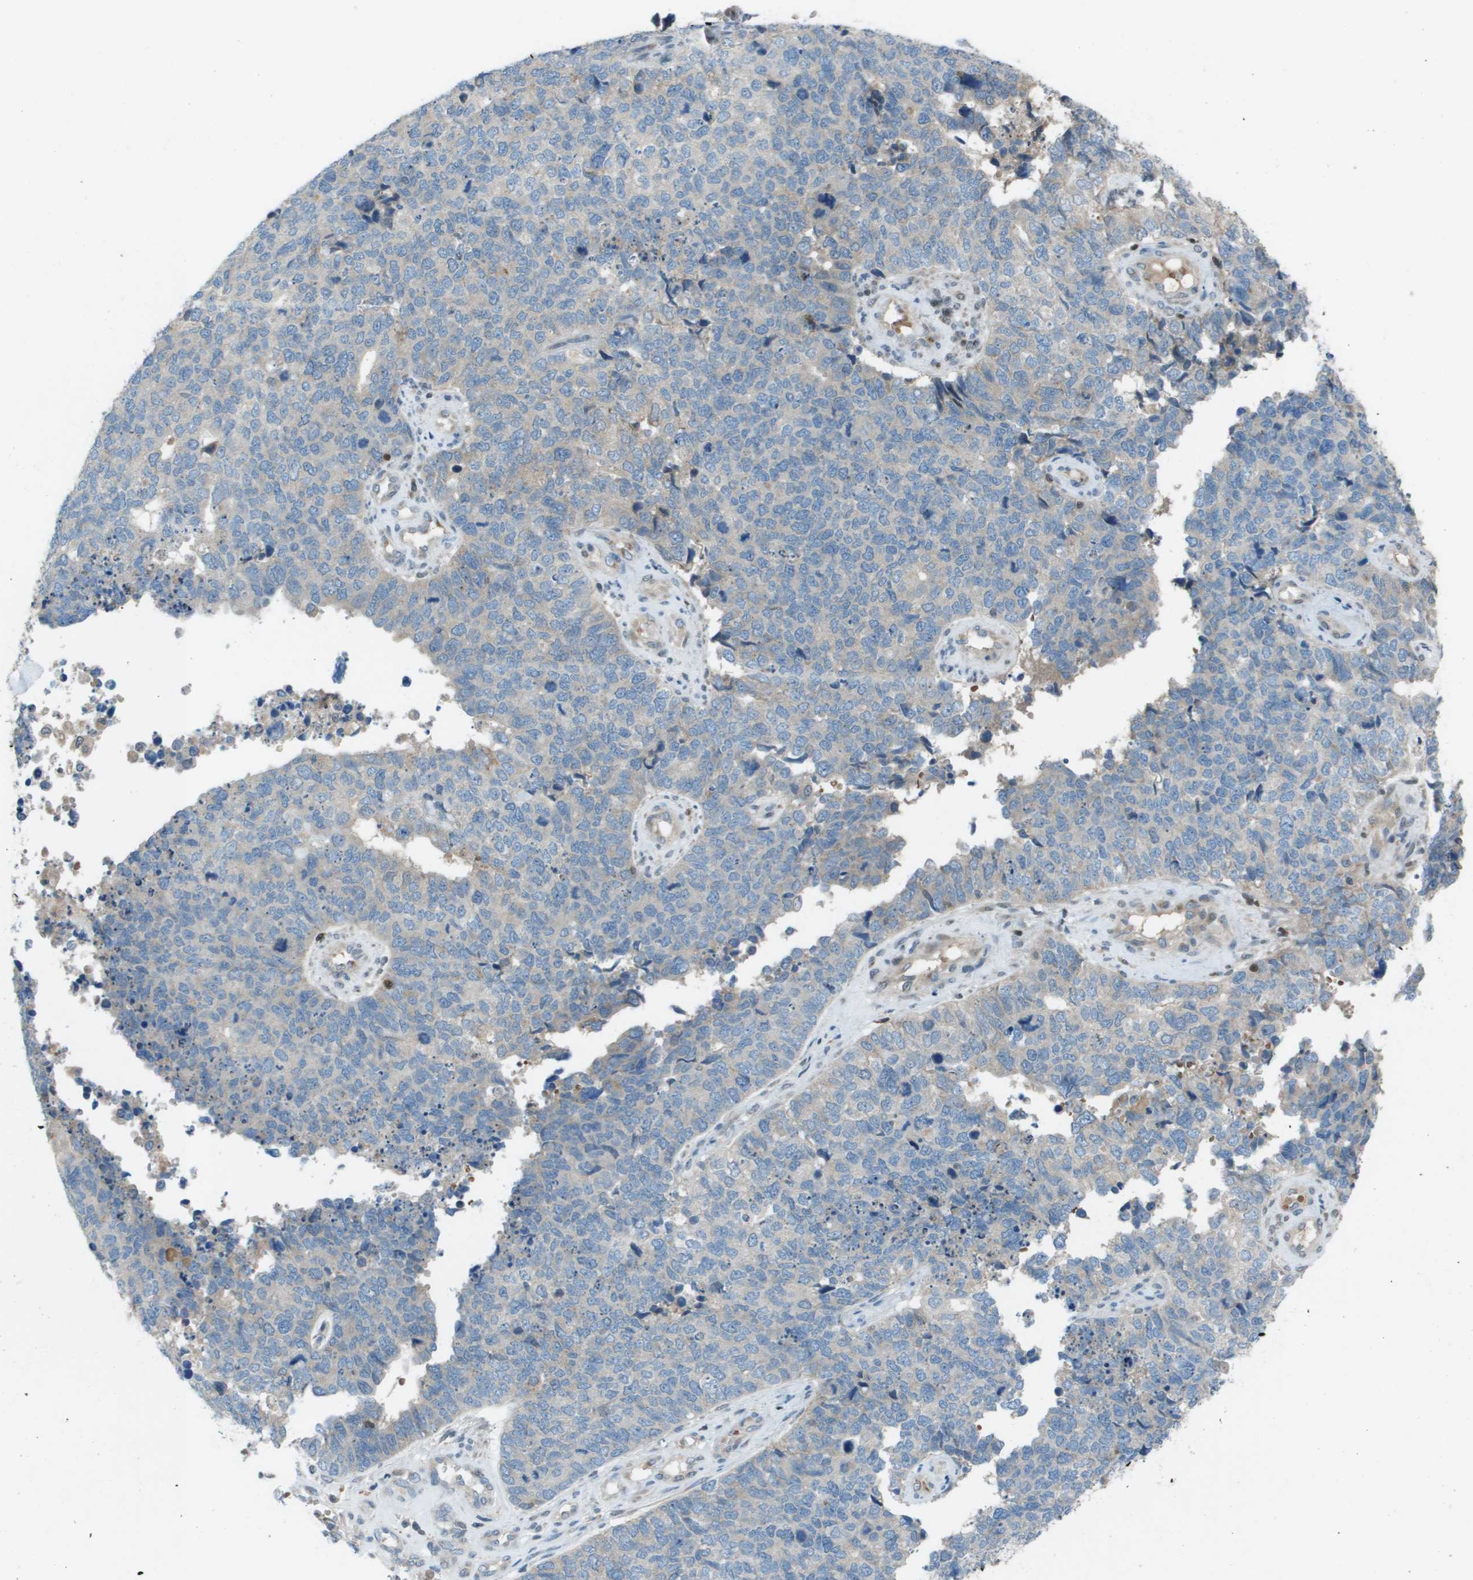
{"staining": {"intensity": "weak", "quantity": "25%-75%", "location": "cytoplasmic/membranous"}, "tissue": "cervical cancer", "cell_type": "Tumor cells", "image_type": "cancer", "snomed": [{"axis": "morphology", "description": "Squamous cell carcinoma, NOS"}, {"axis": "topography", "description": "Cervix"}], "caption": "Cervical cancer (squamous cell carcinoma) tissue exhibits weak cytoplasmic/membranous staining in about 25%-75% of tumor cells, visualized by immunohistochemistry. (DAB IHC with brightfield microscopy, high magnification).", "gene": "CAMK4", "patient": {"sex": "female", "age": 63}}